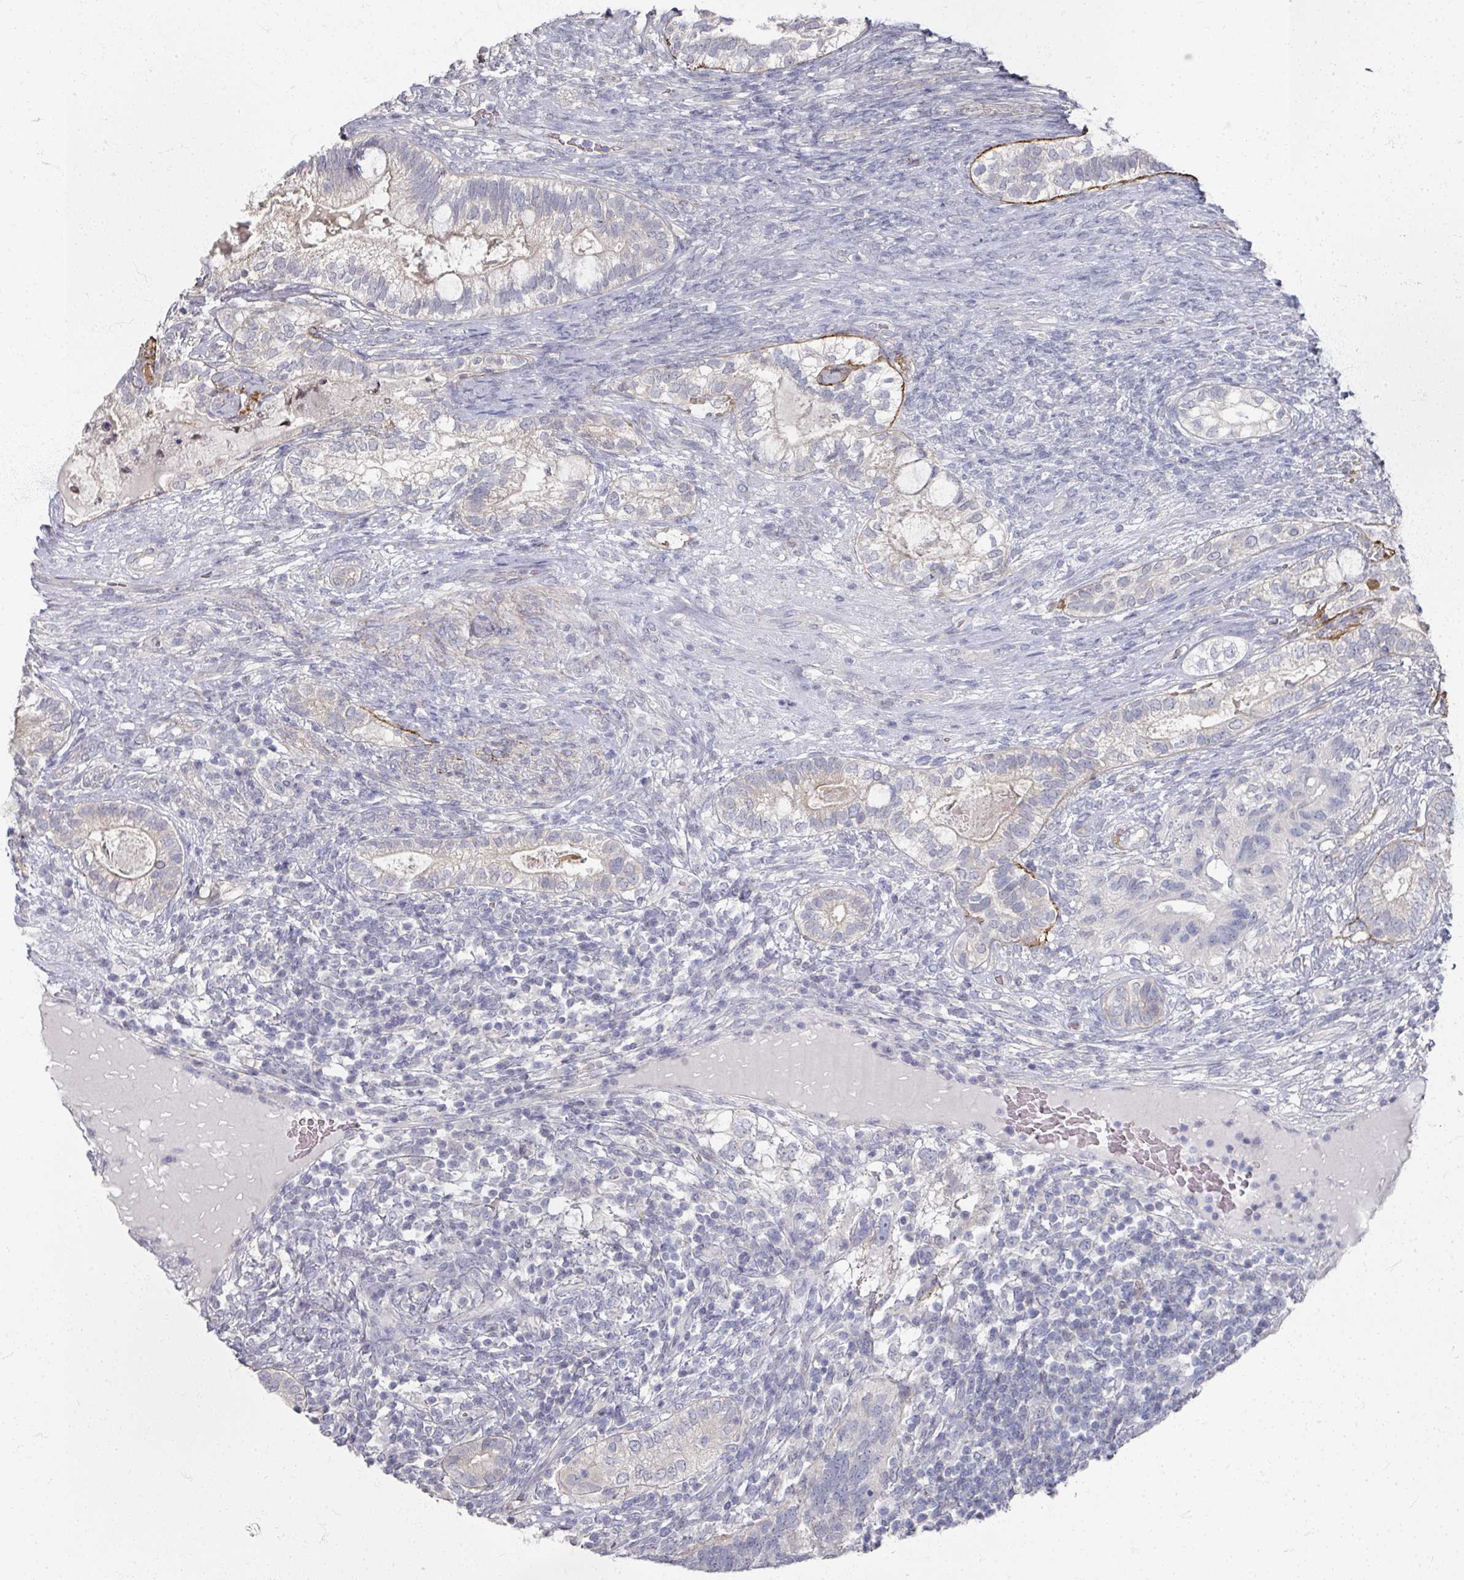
{"staining": {"intensity": "negative", "quantity": "none", "location": "none"}, "tissue": "testis cancer", "cell_type": "Tumor cells", "image_type": "cancer", "snomed": [{"axis": "morphology", "description": "Seminoma, NOS"}, {"axis": "morphology", "description": "Carcinoma, Embryonal, NOS"}, {"axis": "topography", "description": "Testis"}], "caption": "Micrograph shows no significant protein staining in tumor cells of embryonal carcinoma (testis).", "gene": "TTYH3", "patient": {"sex": "male", "age": 41}}